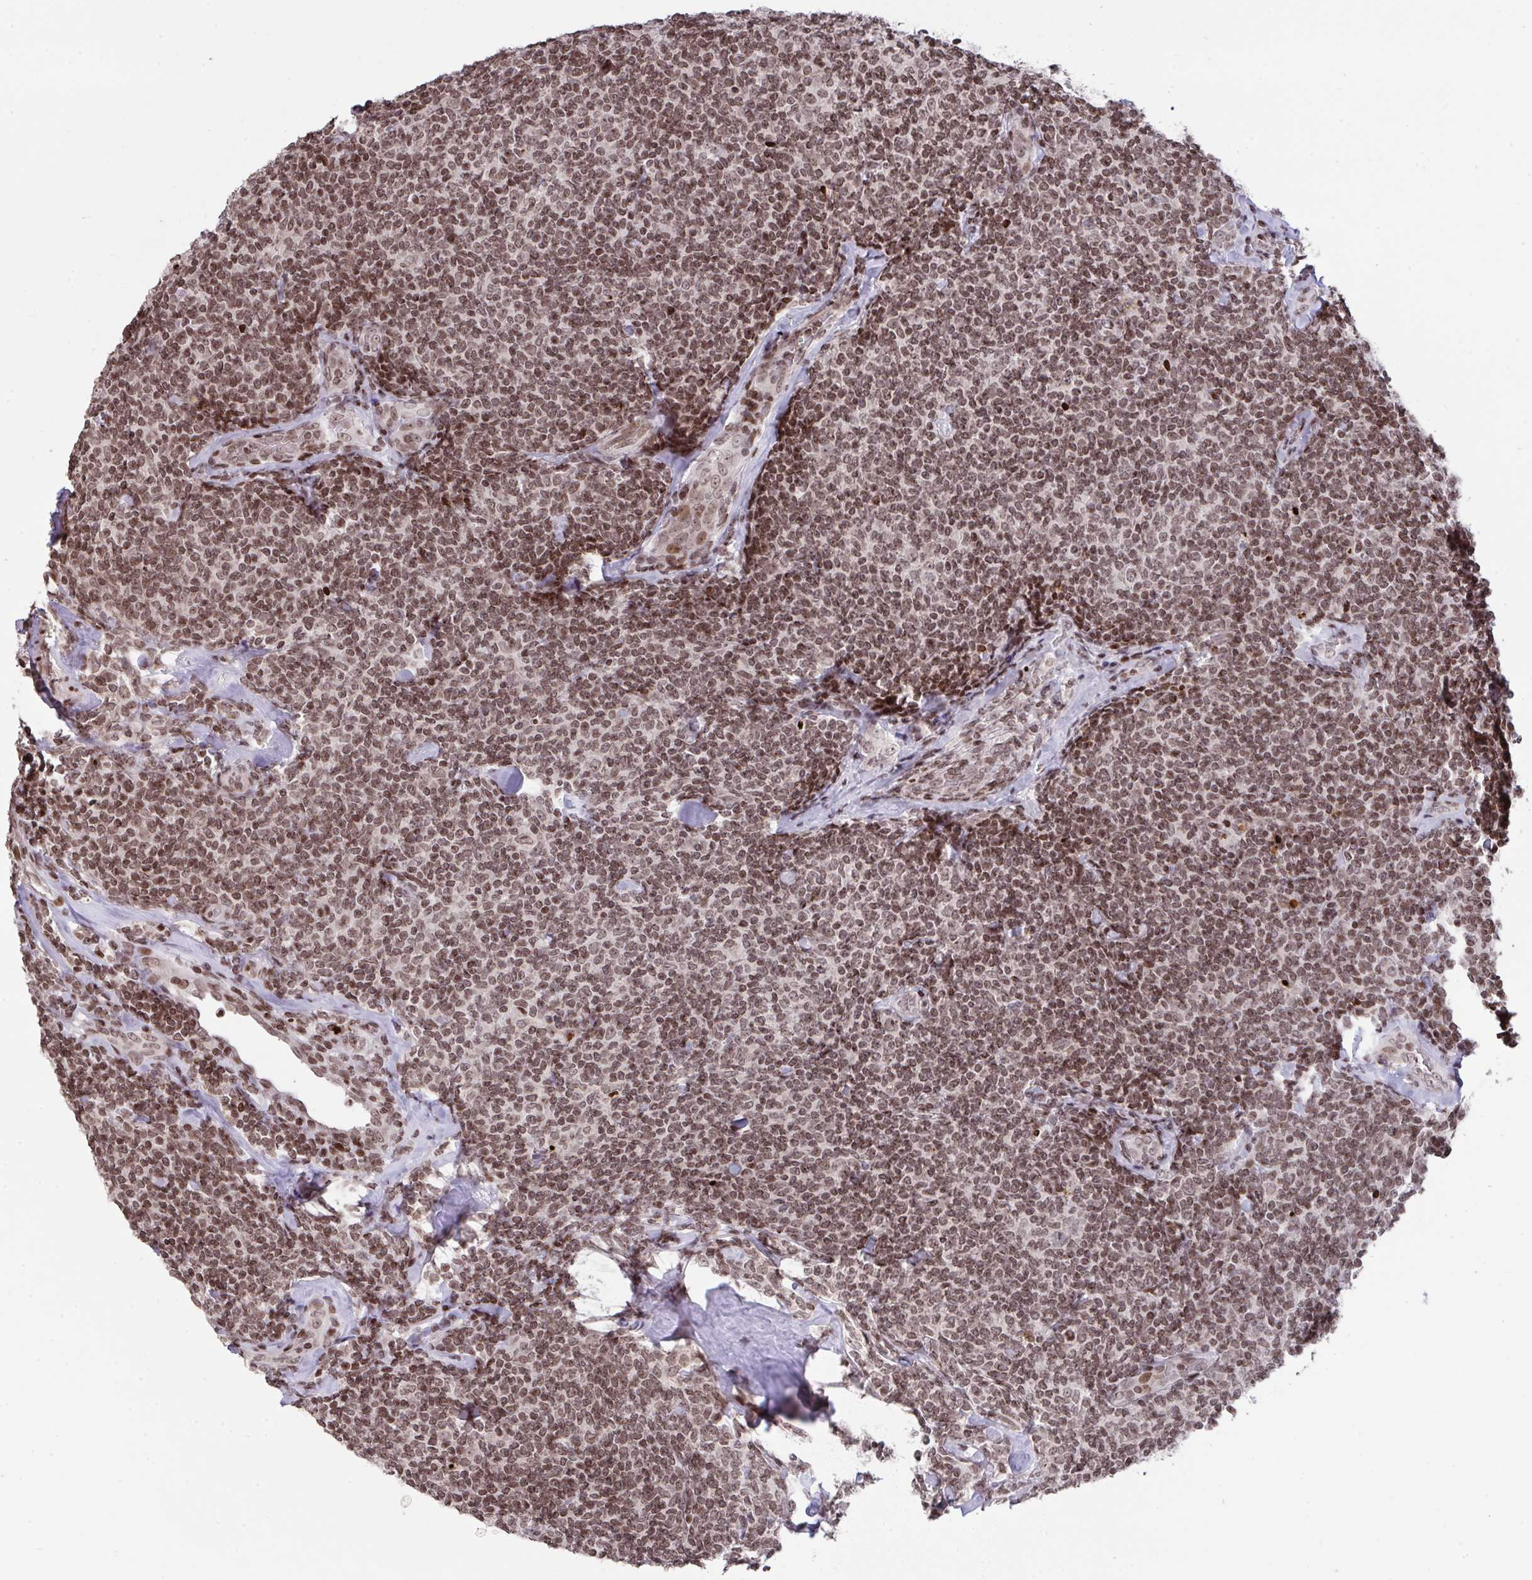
{"staining": {"intensity": "moderate", "quantity": ">75%", "location": "nuclear"}, "tissue": "lymphoma", "cell_type": "Tumor cells", "image_type": "cancer", "snomed": [{"axis": "morphology", "description": "Malignant lymphoma, non-Hodgkin's type, Low grade"}, {"axis": "topography", "description": "Lymph node"}], "caption": "Human malignant lymphoma, non-Hodgkin's type (low-grade) stained with a protein marker shows moderate staining in tumor cells.", "gene": "NIP7", "patient": {"sex": "female", "age": 56}}